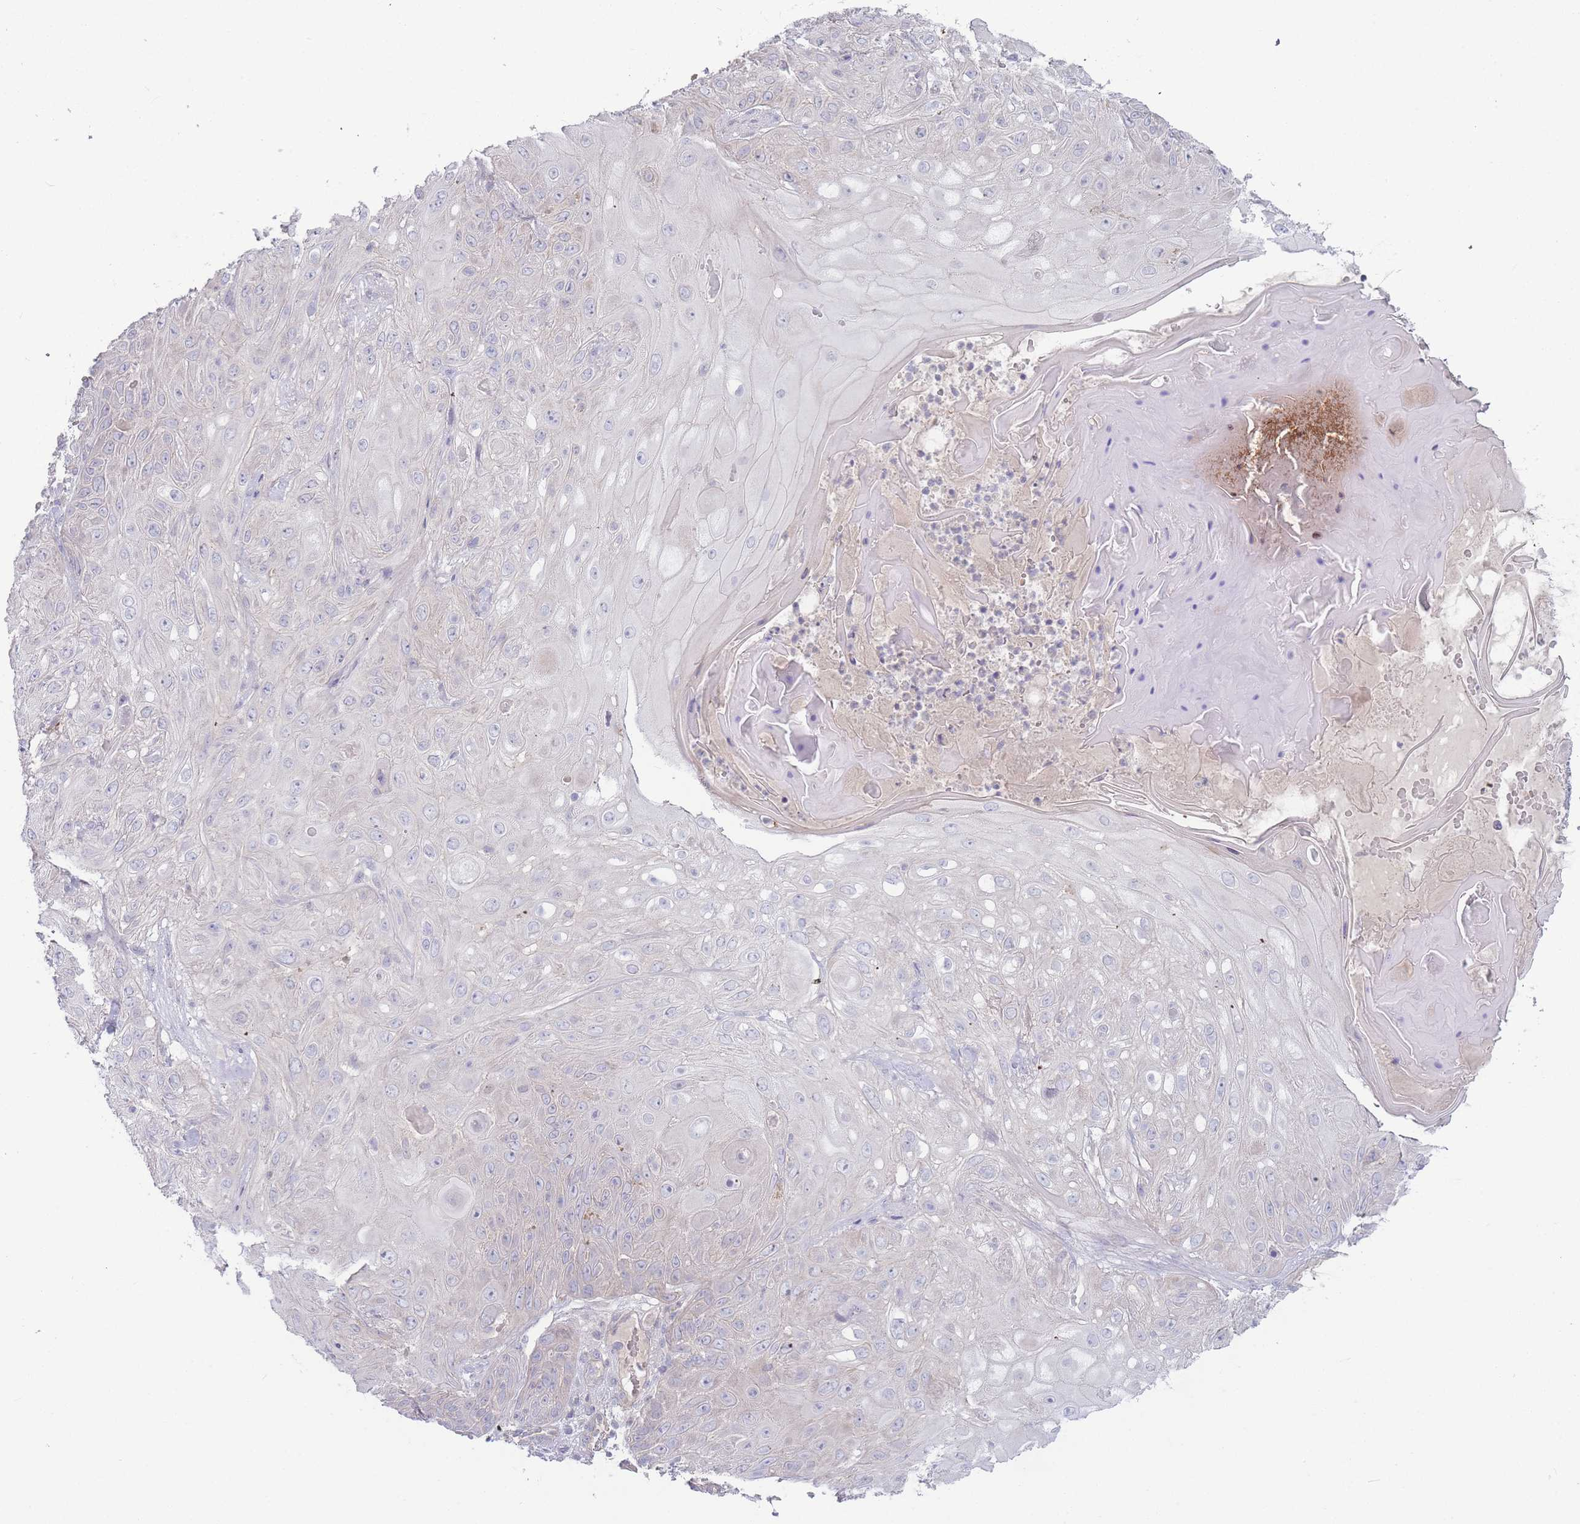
{"staining": {"intensity": "negative", "quantity": "none", "location": "none"}, "tissue": "skin cancer", "cell_type": "Tumor cells", "image_type": "cancer", "snomed": [{"axis": "morphology", "description": "Normal tissue, NOS"}, {"axis": "morphology", "description": "Squamous cell carcinoma, NOS"}, {"axis": "topography", "description": "Skin"}, {"axis": "topography", "description": "Cartilage tissue"}], "caption": "Squamous cell carcinoma (skin) stained for a protein using IHC shows no staining tumor cells.", "gene": "SPHKAP", "patient": {"sex": "female", "age": 79}}